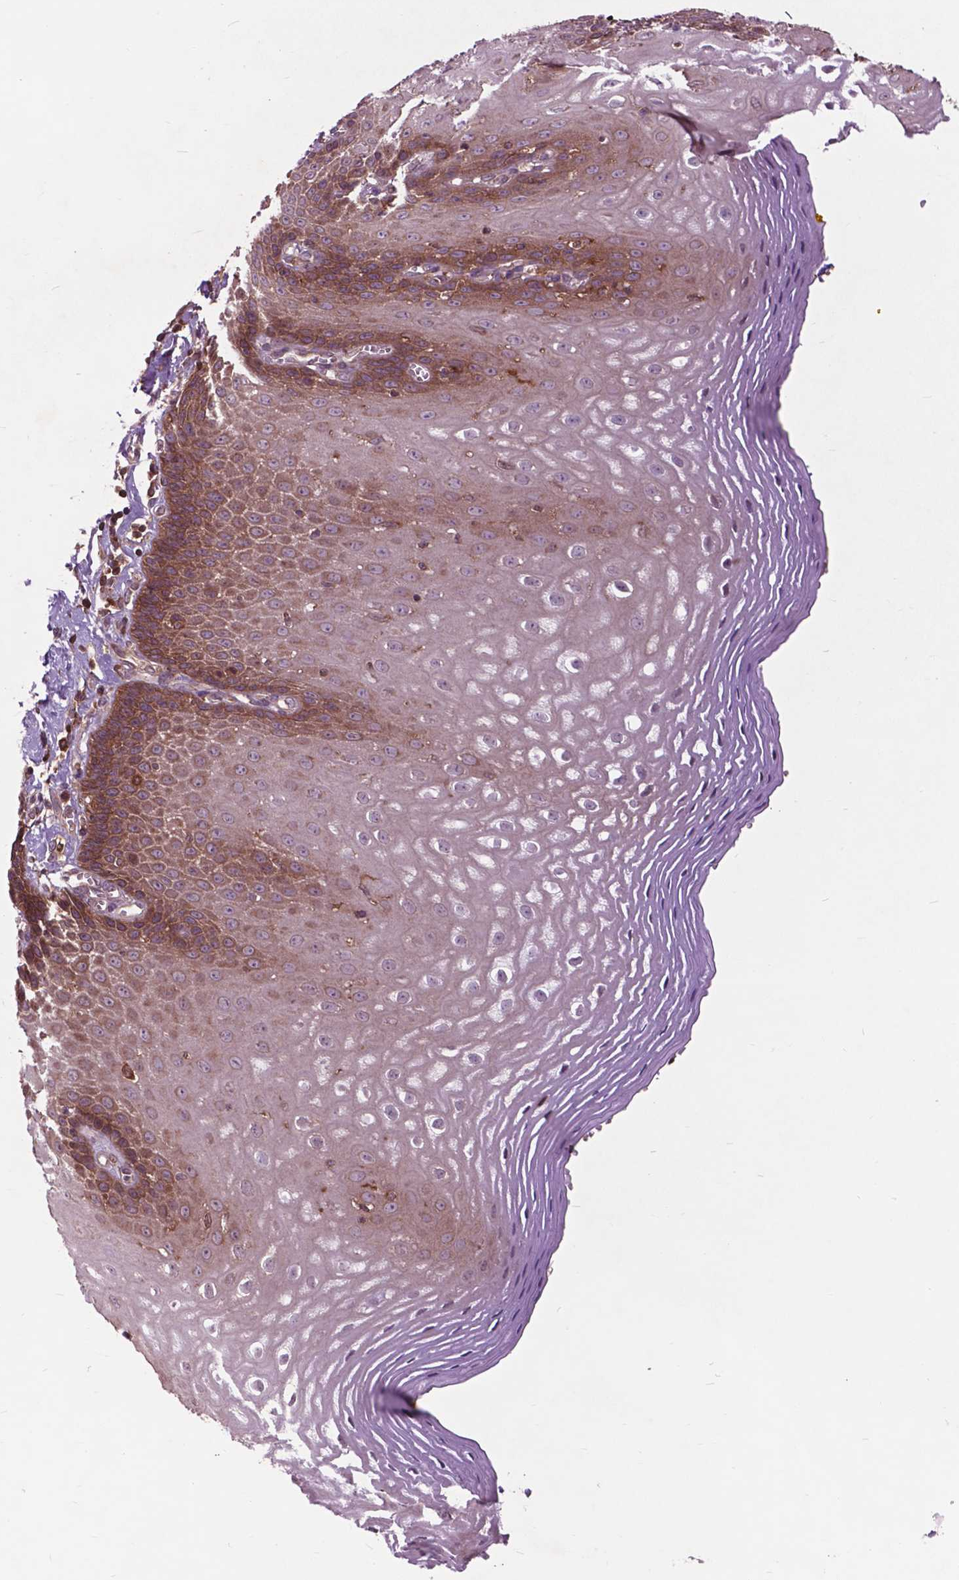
{"staining": {"intensity": "strong", "quantity": "25%-75%", "location": "cytoplasmic/membranous"}, "tissue": "esophagus", "cell_type": "Squamous epithelial cells", "image_type": "normal", "snomed": [{"axis": "morphology", "description": "Normal tissue, NOS"}, {"axis": "topography", "description": "Esophagus"}], "caption": "An image showing strong cytoplasmic/membranous staining in about 25%-75% of squamous epithelial cells in normal esophagus, as visualized by brown immunohistochemical staining.", "gene": "ARAF", "patient": {"sex": "female", "age": 68}}